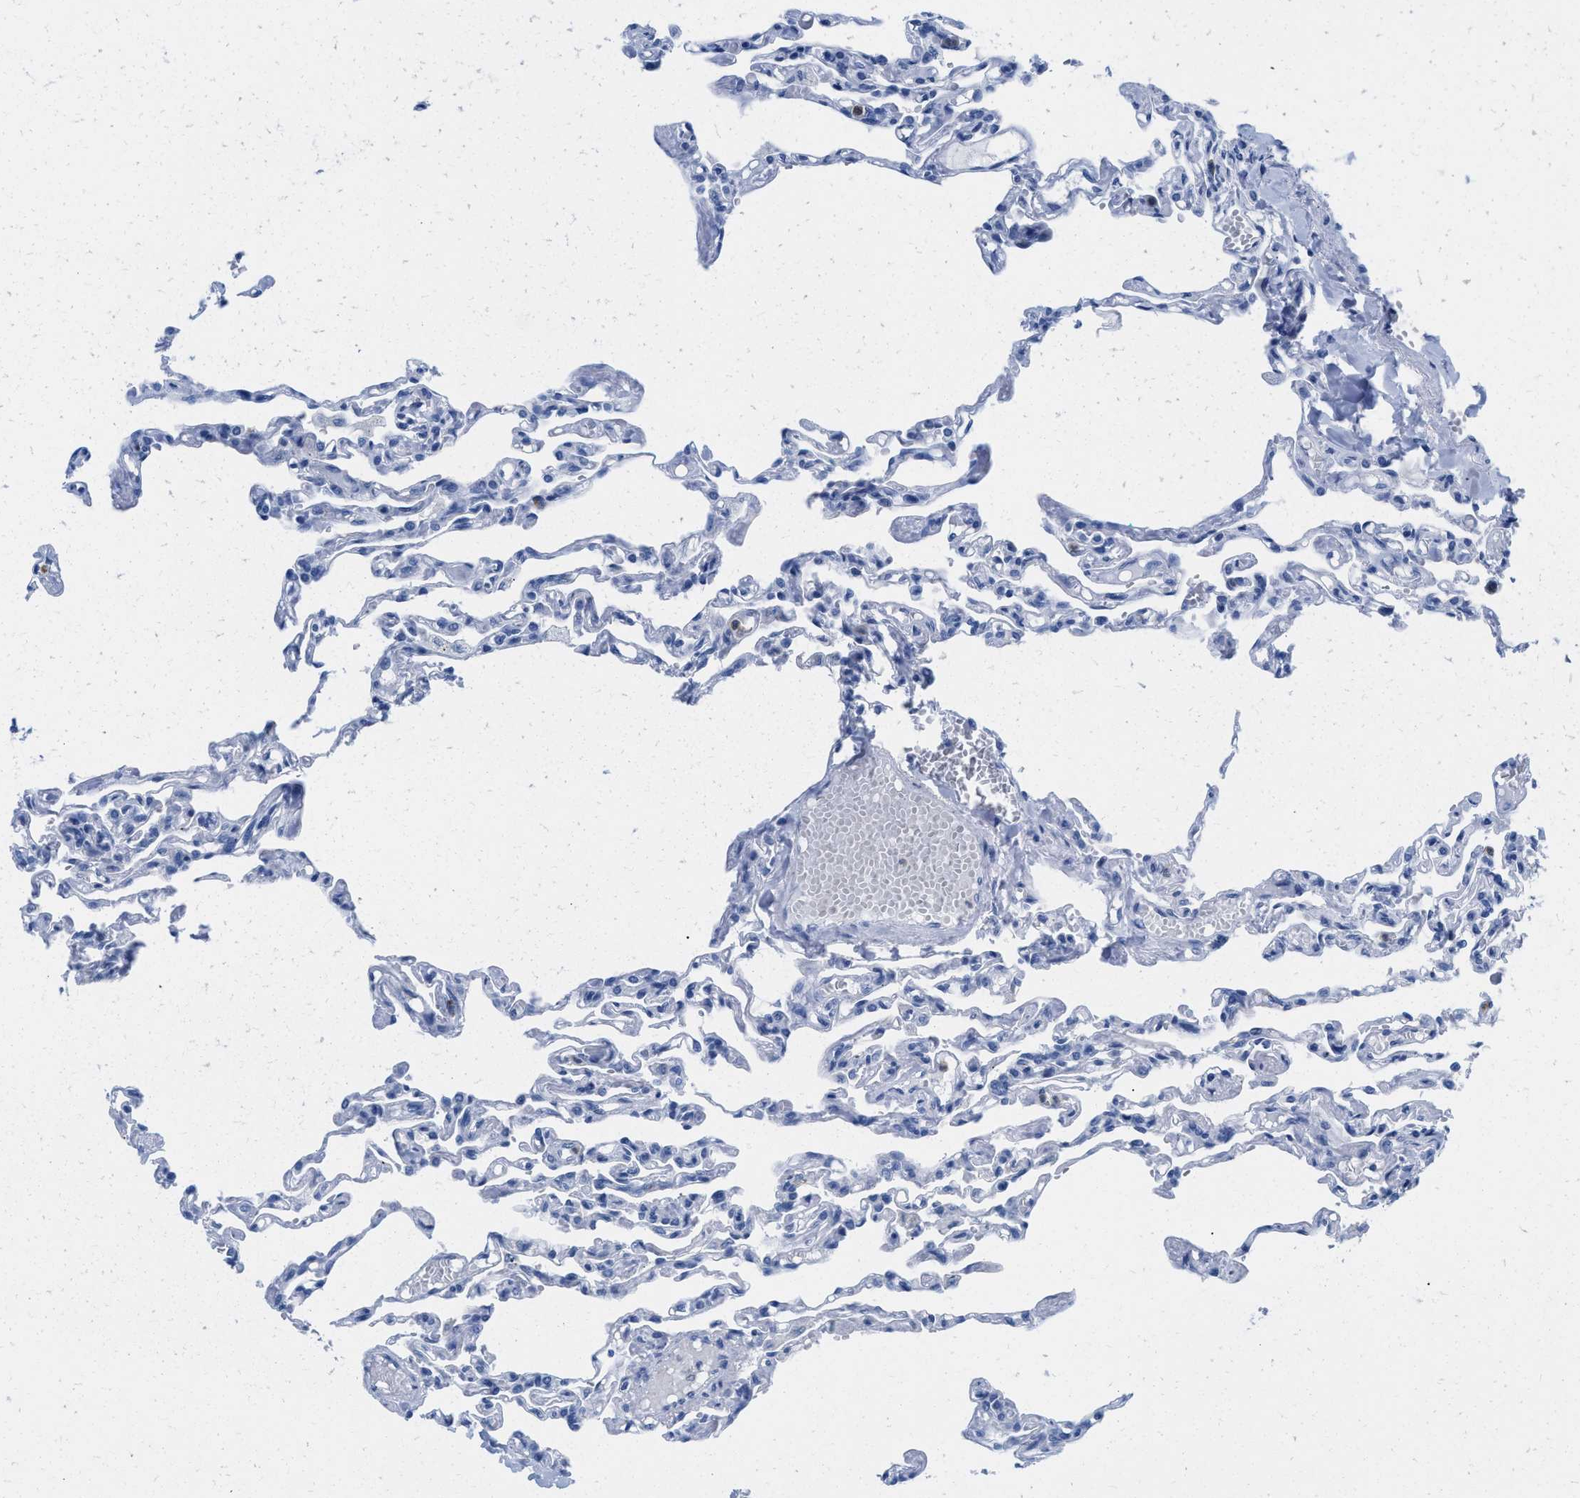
{"staining": {"intensity": "negative", "quantity": "none", "location": "none"}, "tissue": "lung", "cell_type": "Alveolar cells", "image_type": "normal", "snomed": [{"axis": "morphology", "description": "Normal tissue, NOS"}, {"axis": "topography", "description": "Lung"}], "caption": "High power microscopy photomicrograph of an IHC image of benign lung, revealing no significant expression in alveolar cells.", "gene": "CR1", "patient": {"sex": "male", "age": 21}}